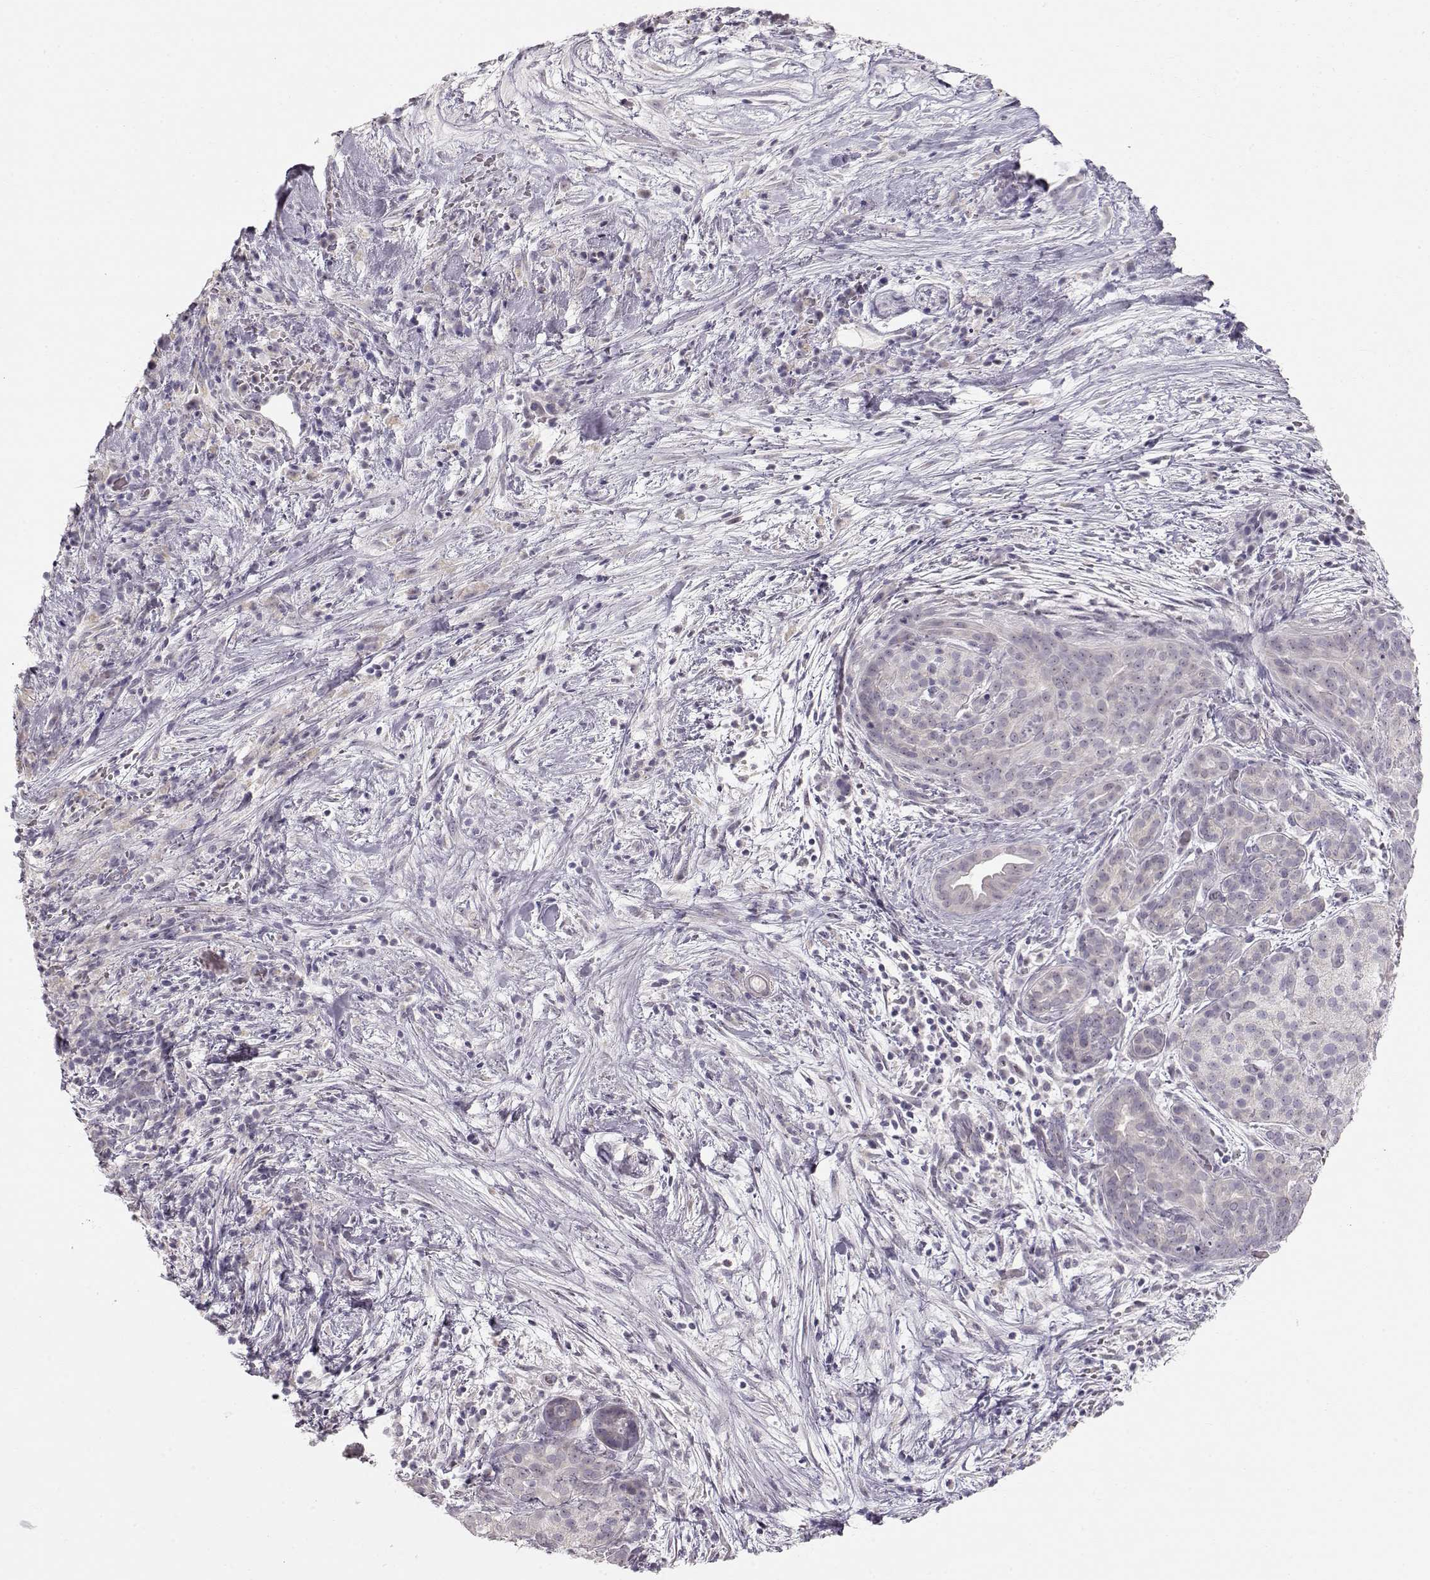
{"staining": {"intensity": "negative", "quantity": "none", "location": "none"}, "tissue": "pancreatic cancer", "cell_type": "Tumor cells", "image_type": "cancer", "snomed": [{"axis": "morphology", "description": "Adenocarcinoma, NOS"}, {"axis": "topography", "description": "Pancreas"}], "caption": "Protein analysis of adenocarcinoma (pancreatic) displays no significant staining in tumor cells. Nuclei are stained in blue.", "gene": "FAM205A", "patient": {"sex": "male", "age": 44}}